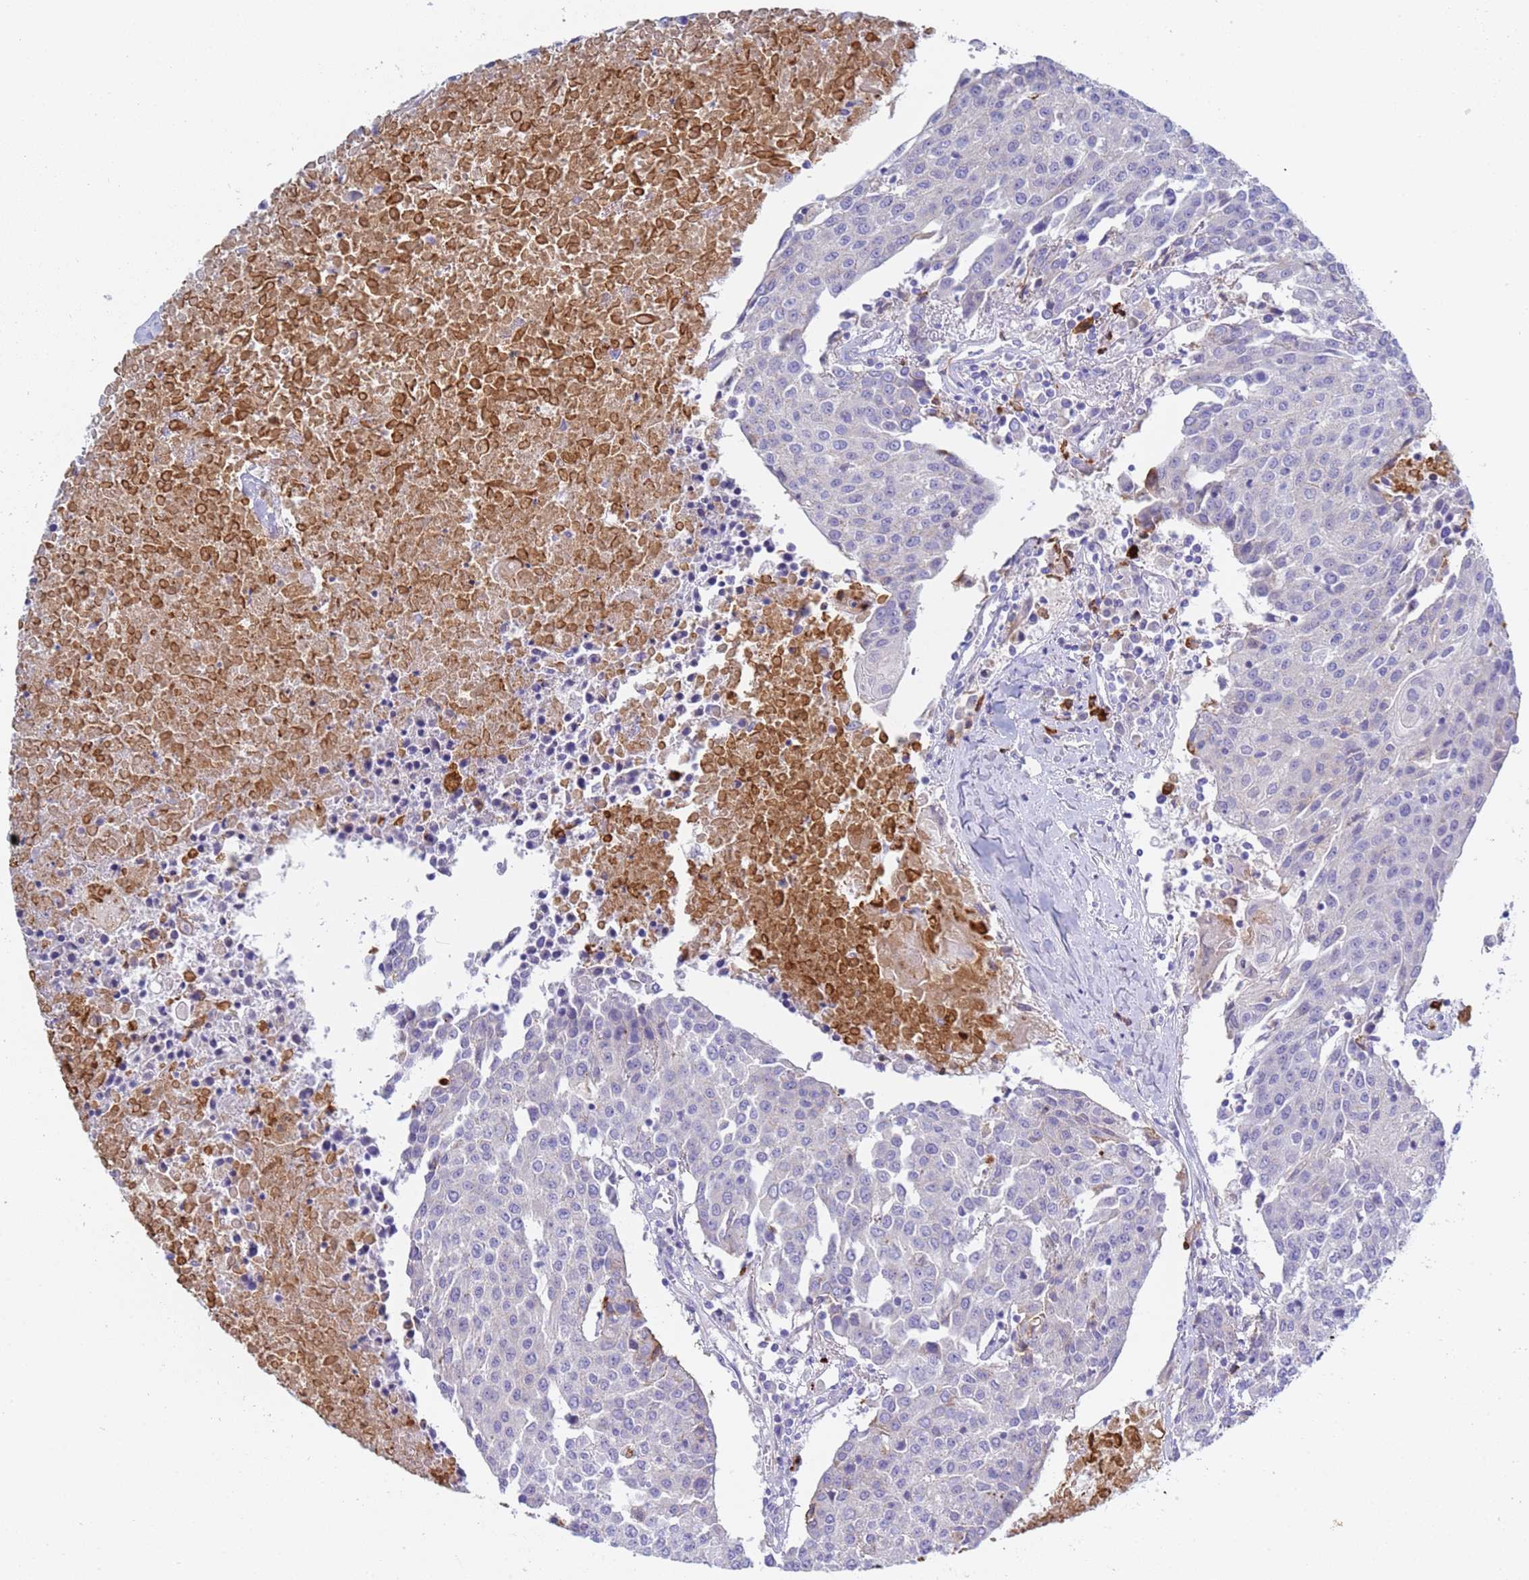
{"staining": {"intensity": "negative", "quantity": "none", "location": "none"}, "tissue": "urothelial cancer", "cell_type": "Tumor cells", "image_type": "cancer", "snomed": [{"axis": "morphology", "description": "Urothelial carcinoma, High grade"}, {"axis": "topography", "description": "Urinary bladder"}], "caption": "An IHC micrograph of urothelial cancer is shown. There is no staining in tumor cells of urothelial cancer. (DAB (3,3'-diaminobenzidine) immunohistochemistry (IHC), high magnification).", "gene": "C4orf46", "patient": {"sex": "female", "age": 85}}